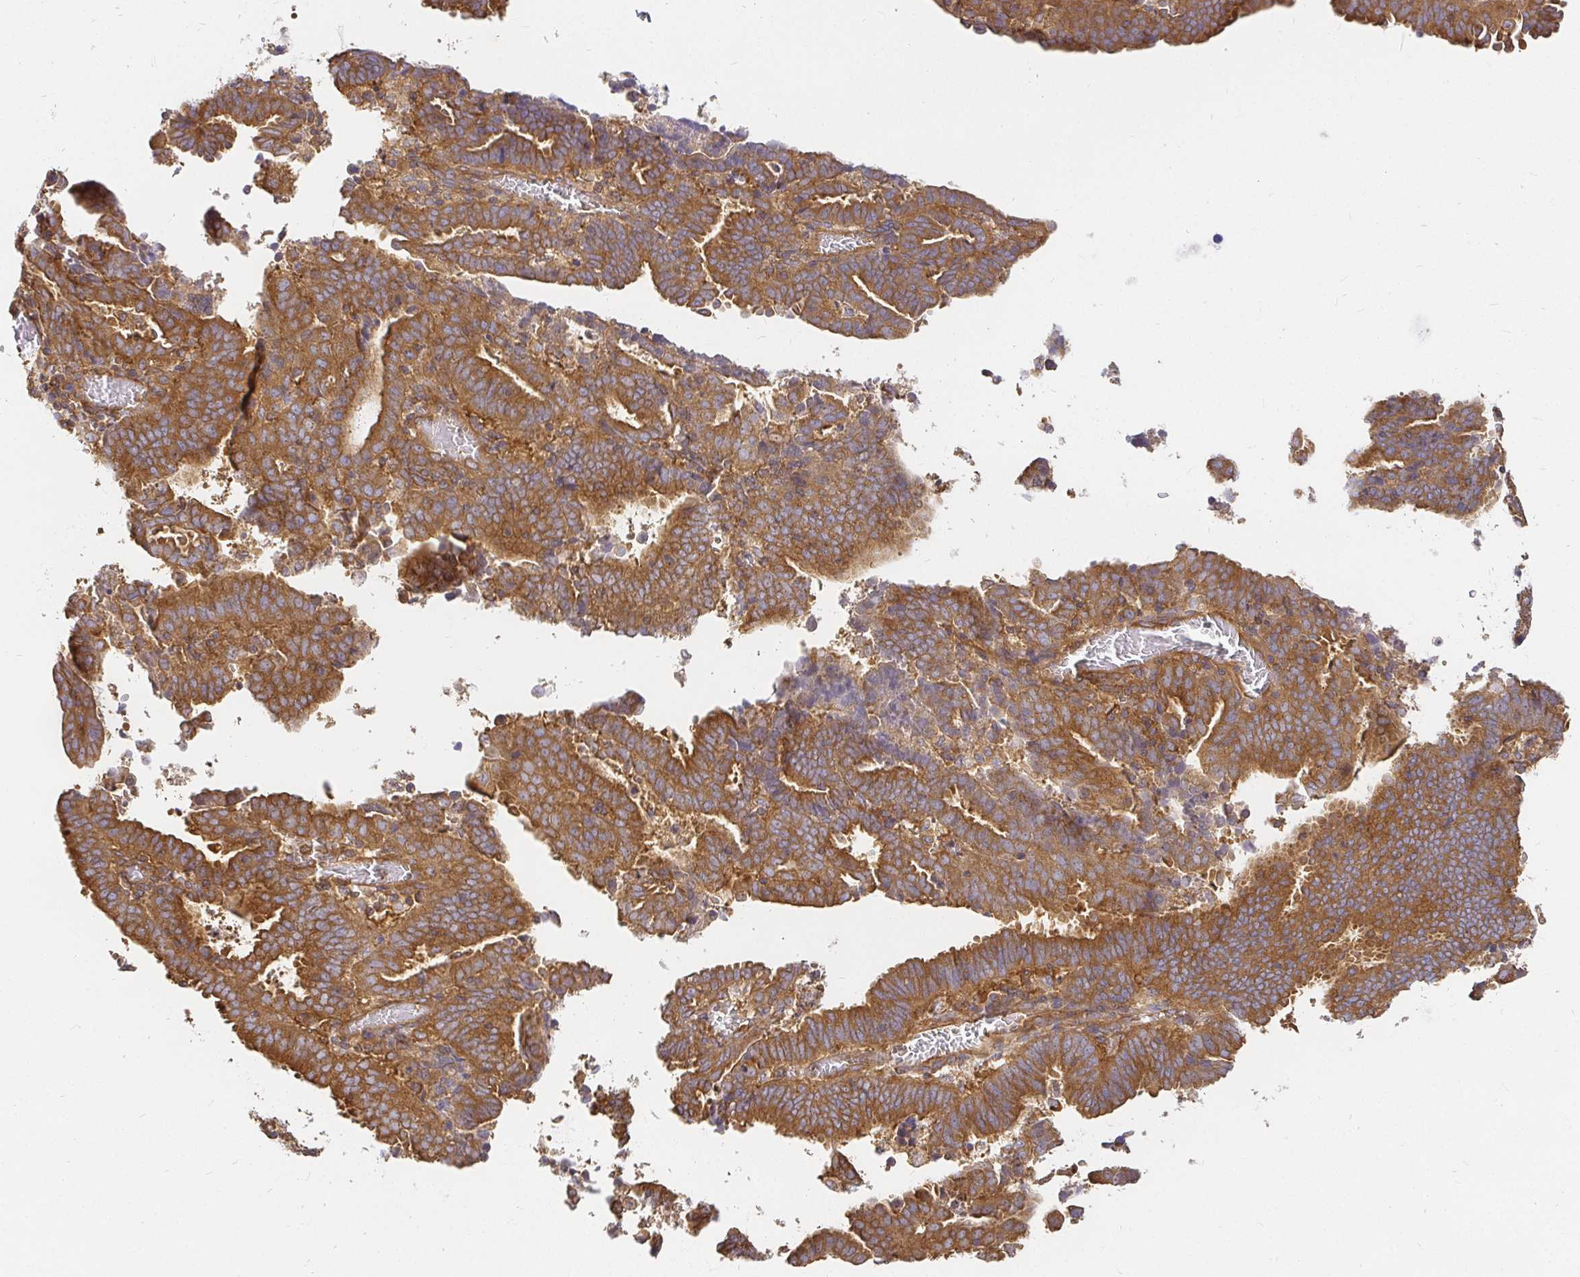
{"staining": {"intensity": "moderate", "quantity": ">75%", "location": "cytoplasmic/membranous"}, "tissue": "endometrial cancer", "cell_type": "Tumor cells", "image_type": "cancer", "snomed": [{"axis": "morphology", "description": "Adenocarcinoma, NOS"}, {"axis": "topography", "description": "Uterus"}], "caption": "The image shows immunohistochemical staining of endometrial adenocarcinoma. There is moderate cytoplasmic/membranous positivity is appreciated in about >75% of tumor cells. (Brightfield microscopy of DAB IHC at high magnification).", "gene": "KIF5B", "patient": {"sex": "female", "age": 83}}